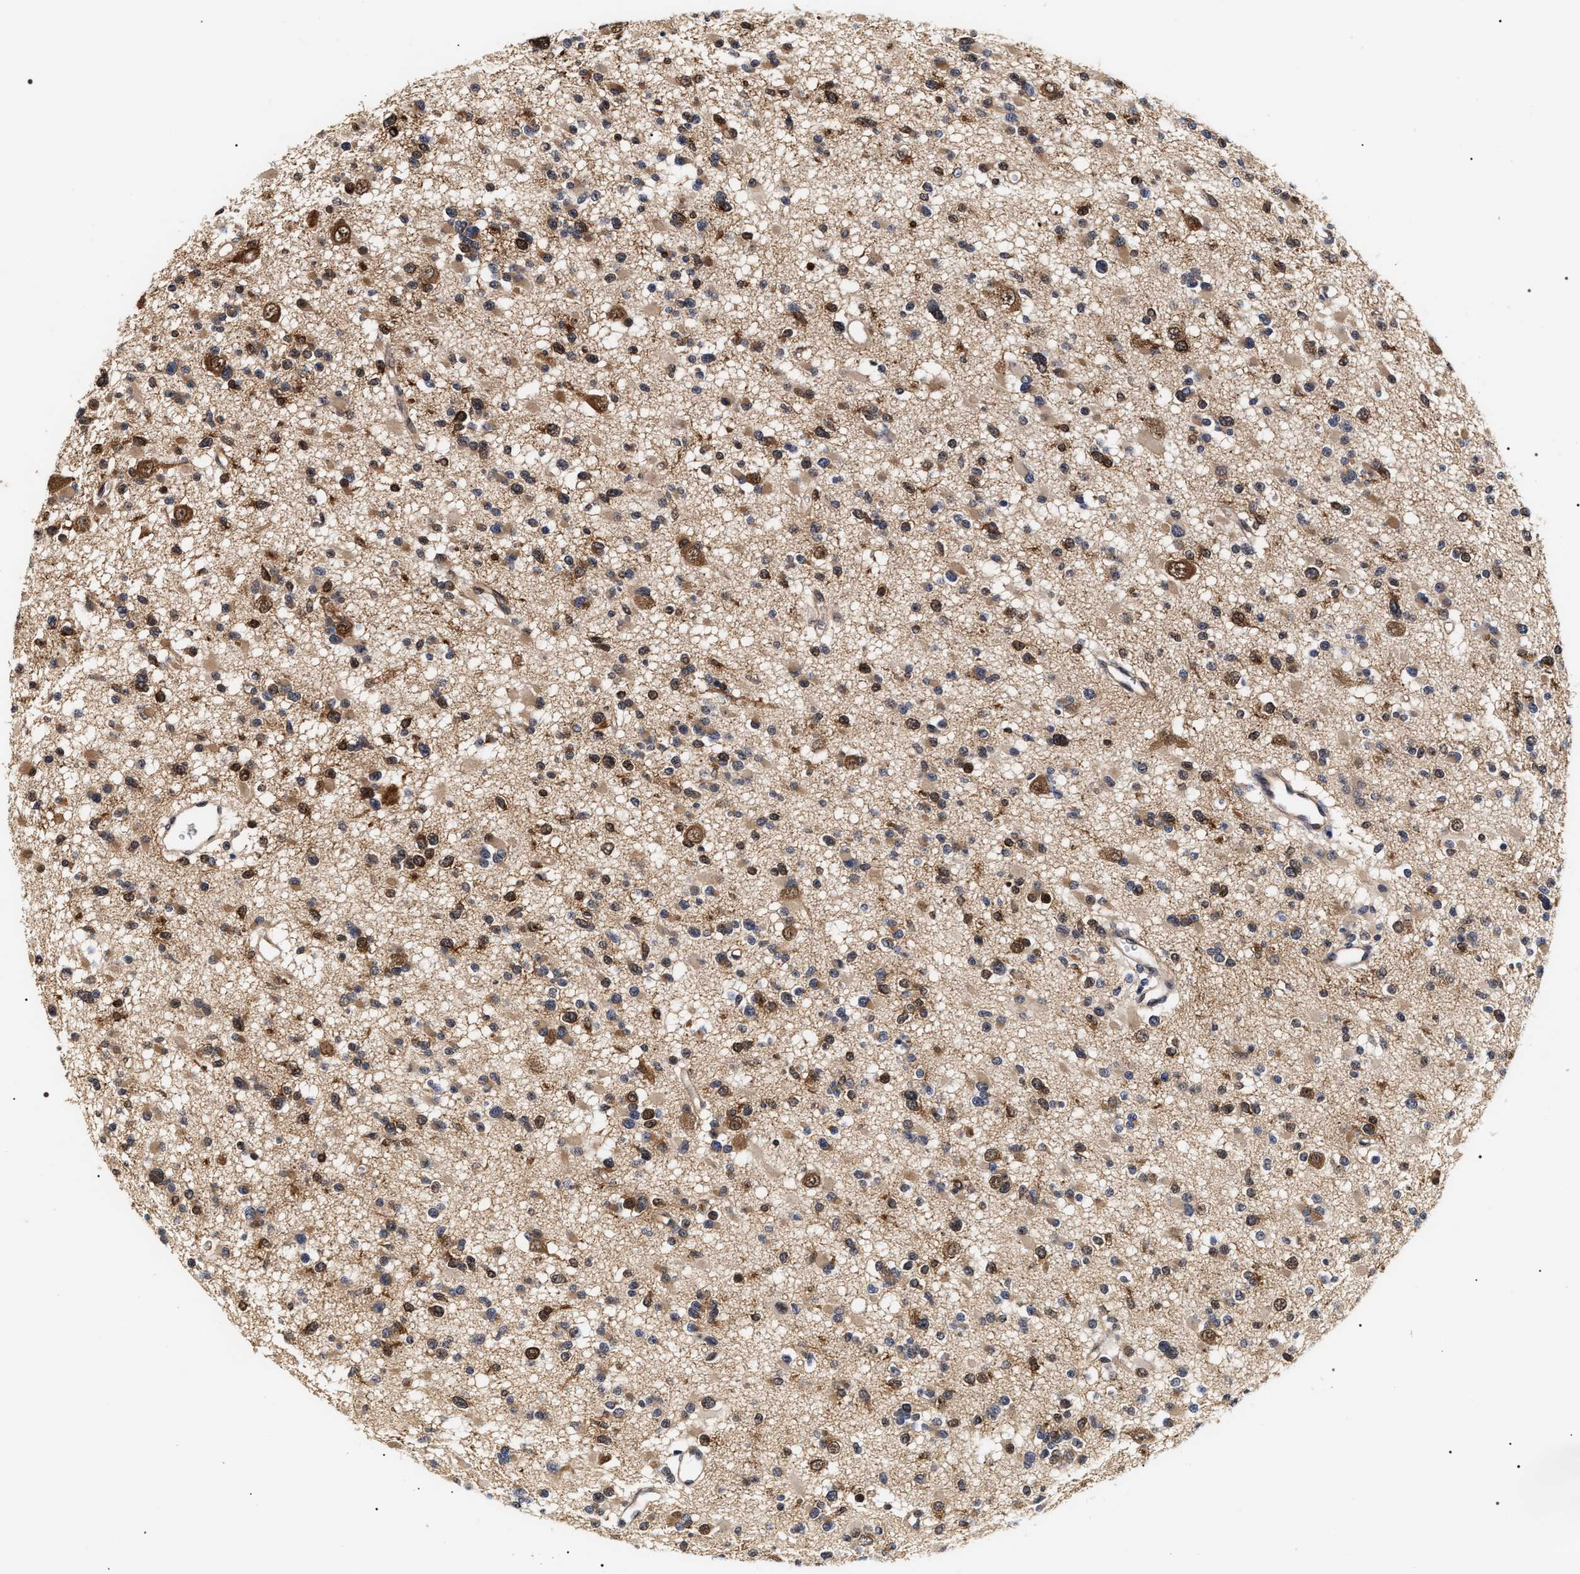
{"staining": {"intensity": "moderate", "quantity": "25%-75%", "location": "cytoplasmic/membranous,nuclear"}, "tissue": "glioma", "cell_type": "Tumor cells", "image_type": "cancer", "snomed": [{"axis": "morphology", "description": "Glioma, malignant, Low grade"}, {"axis": "topography", "description": "Brain"}], "caption": "Immunohistochemistry (IHC) image of glioma stained for a protein (brown), which exhibits medium levels of moderate cytoplasmic/membranous and nuclear positivity in about 25%-75% of tumor cells.", "gene": "BAG6", "patient": {"sex": "female", "age": 22}}